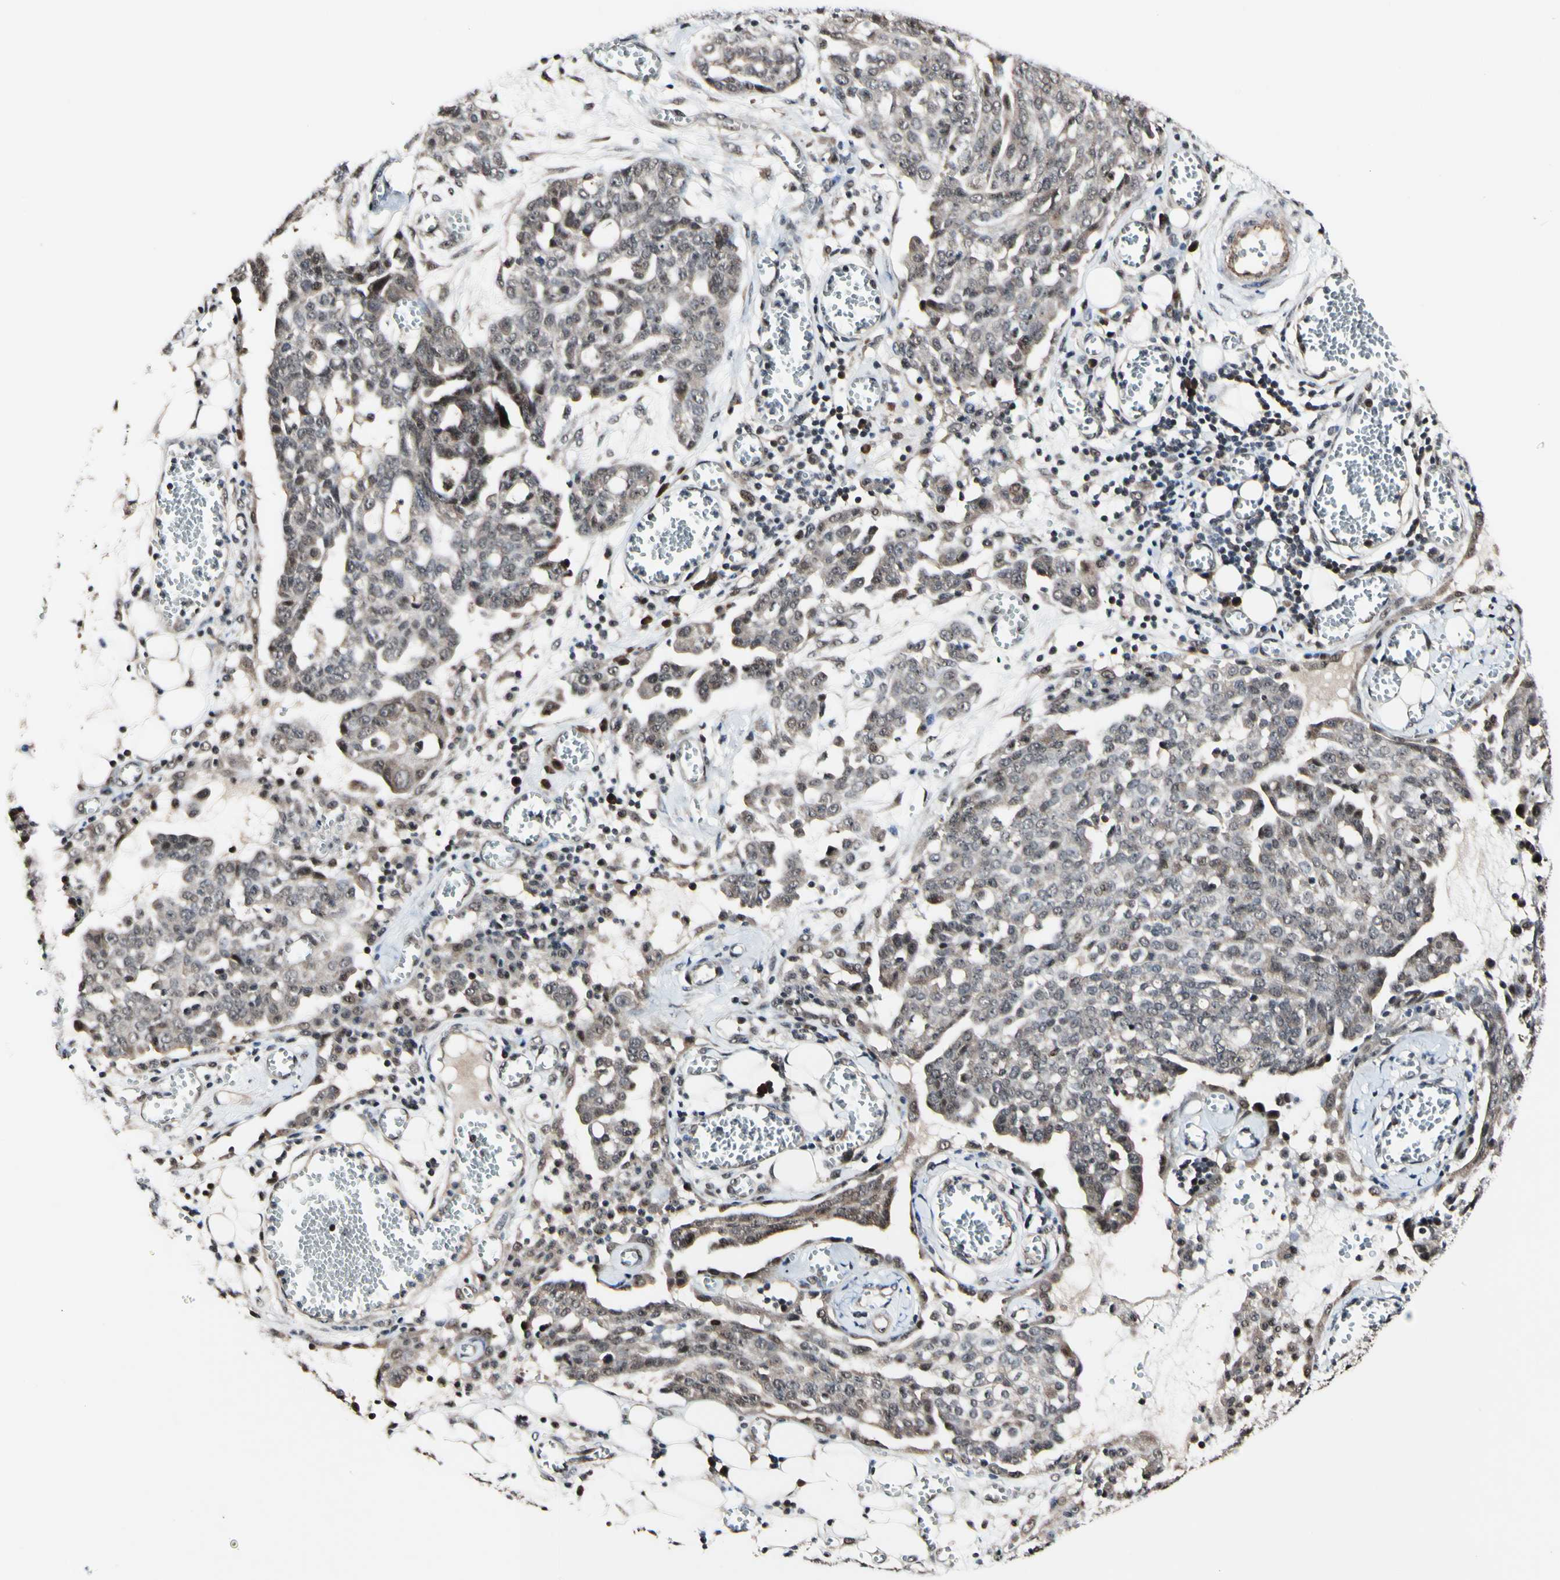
{"staining": {"intensity": "weak", "quantity": ">75%", "location": "cytoplasmic/membranous,nuclear"}, "tissue": "ovarian cancer", "cell_type": "Tumor cells", "image_type": "cancer", "snomed": [{"axis": "morphology", "description": "Cystadenocarcinoma, serous, NOS"}, {"axis": "topography", "description": "Soft tissue"}, {"axis": "topography", "description": "Ovary"}], "caption": "IHC of human ovarian cancer demonstrates low levels of weak cytoplasmic/membranous and nuclear staining in about >75% of tumor cells.", "gene": "PSMD10", "patient": {"sex": "female", "age": 57}}